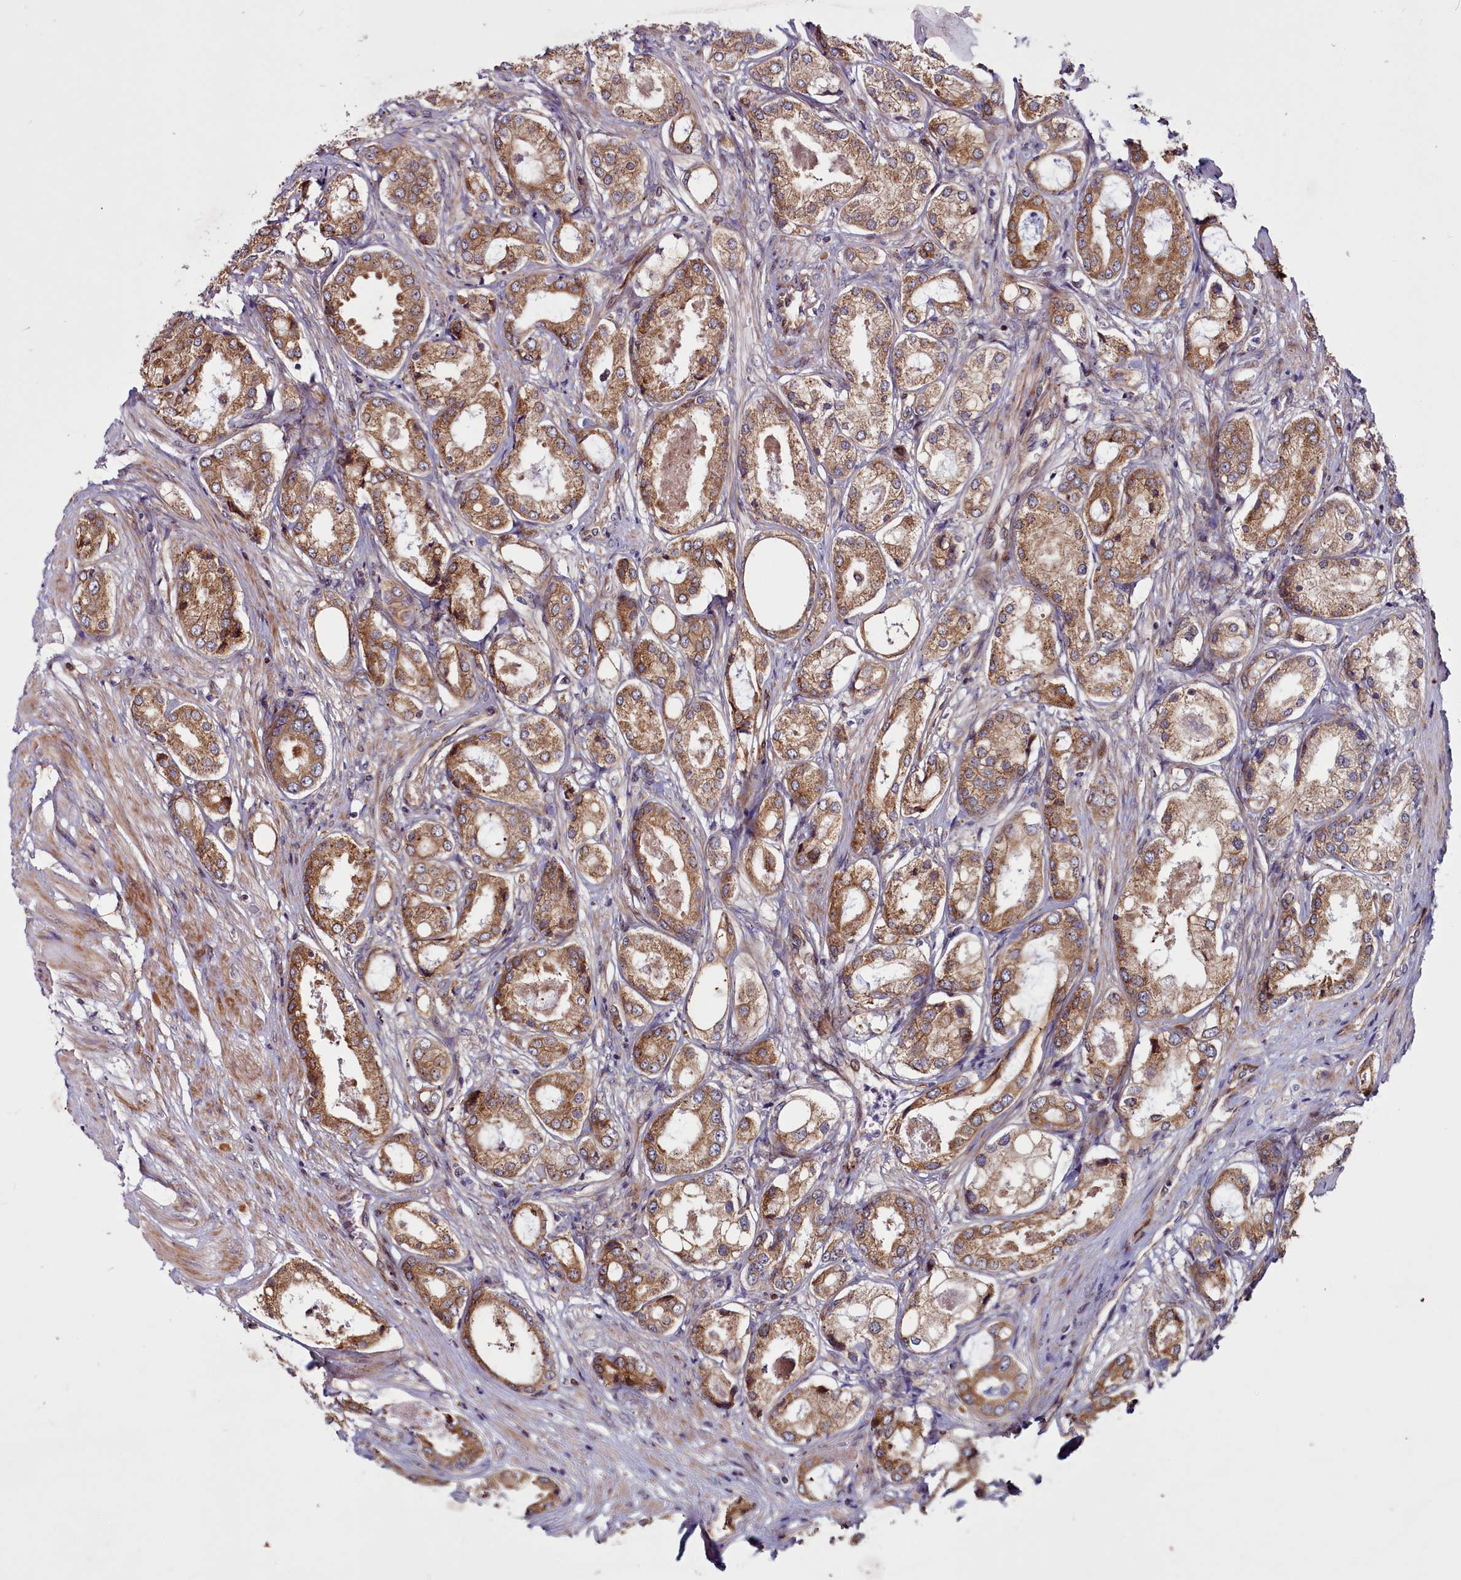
{"staining": {"intensity": "moderate", "quantity": ">75%", "location": "cytoplasmic/membranous"}, "tissue": "prostate cancer", "cell_type": "Tumor cells", "image_type": "cancer", "snomed": [{"axis": "morphology", "description": "Adenocarcinoma, Low grade"}, {"axis": "topography", "description": "Prostate"}], "caption": "Moderate cytoplasmic/membranous staining is present in about >75% of tumor cells in prostate cancer (low-grade adenocarcinoma).", "gene": "MCRIP1", "patient": {"sex": "male", "age": 68}}